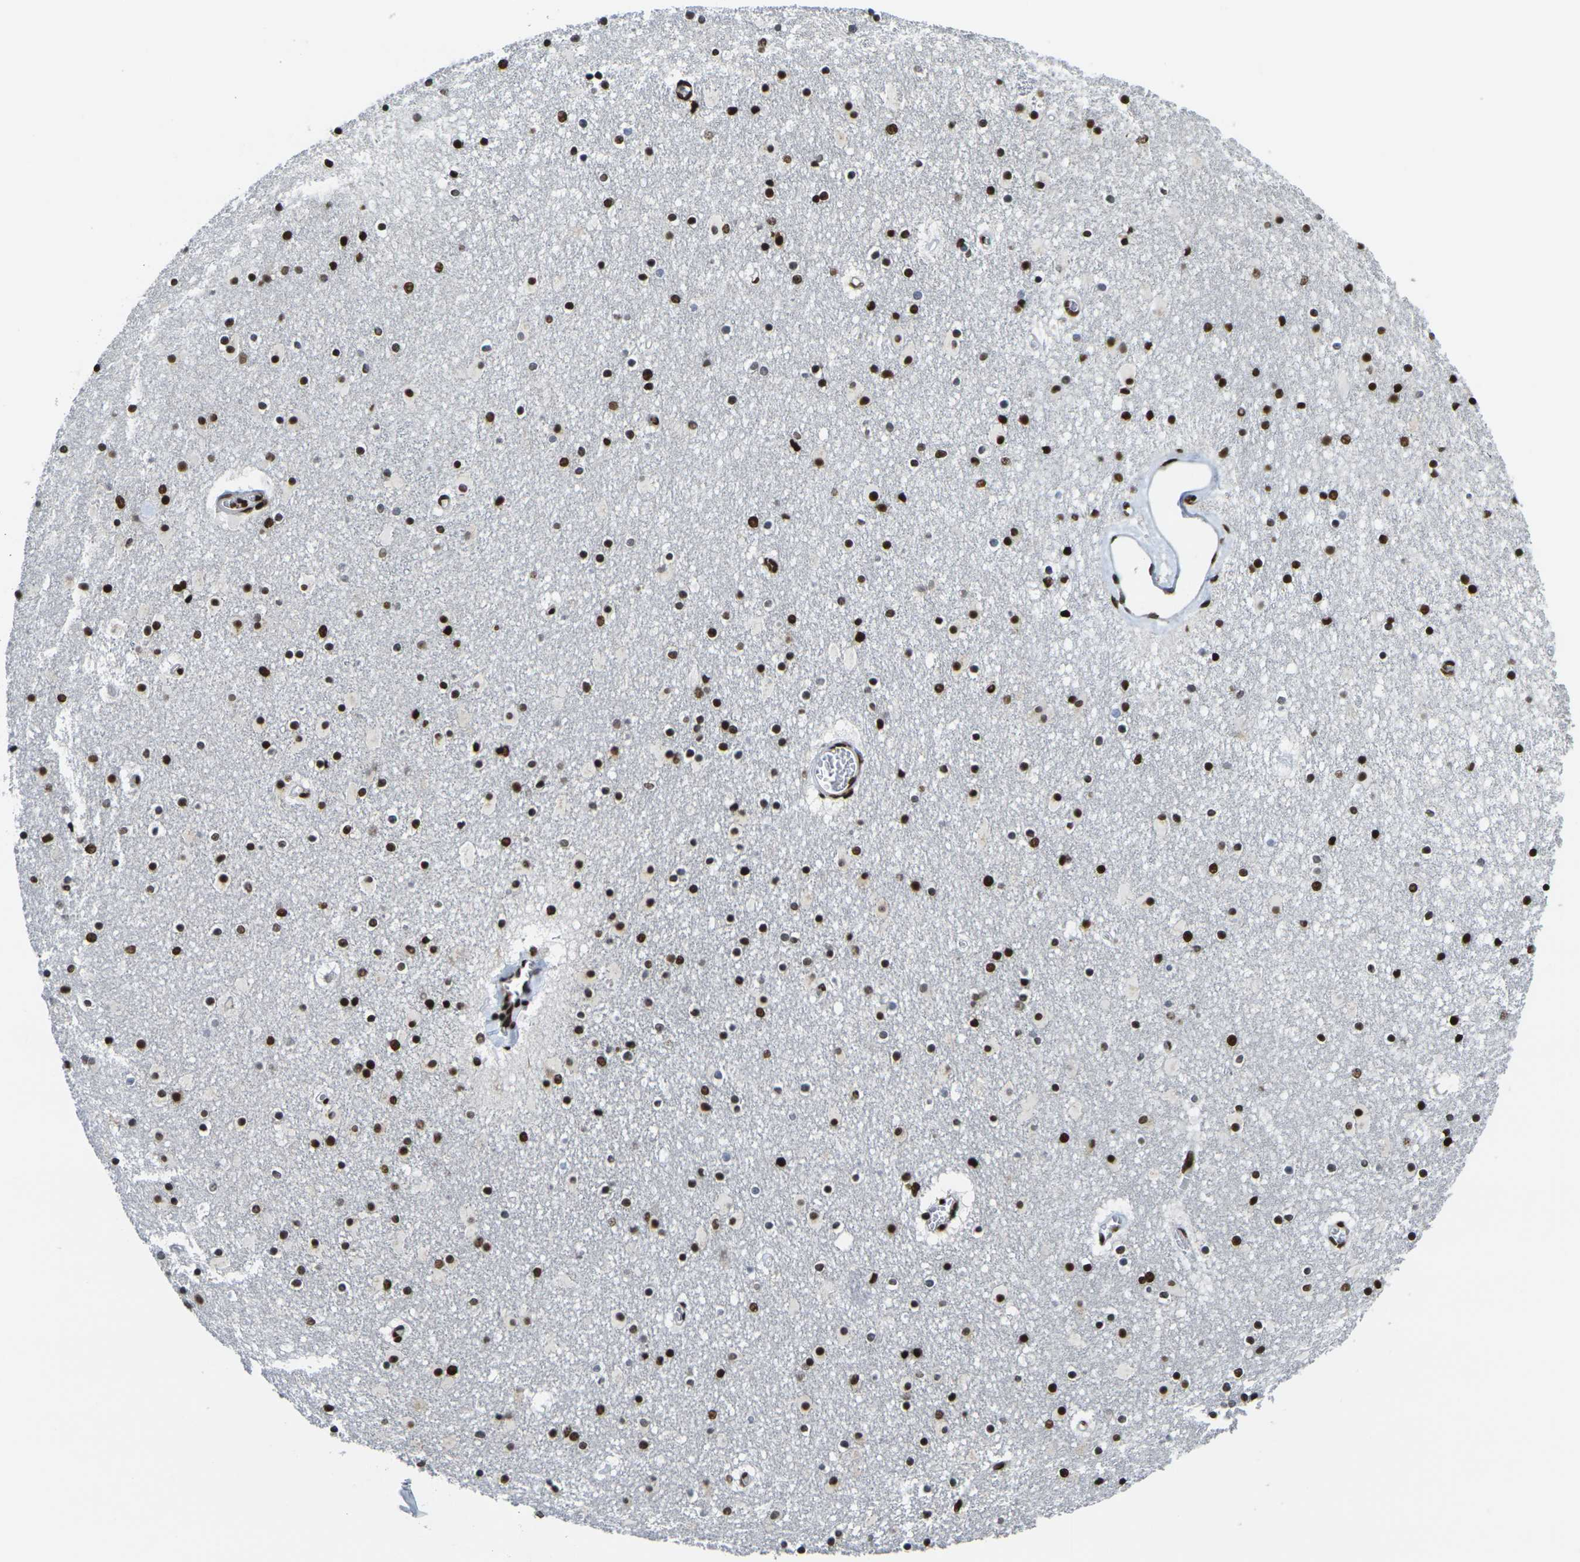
{"staining": {"intensity": "strong", "quantity": ">75%", "location": "nuclear"}, "tissue": "caudate", "cell_type": "Glial cells", "image_type": "normal", "snomed": [{"axis": "morphology", "description": "Normal tissue, NOS"}, {"axis": "topography", "description": "Lateral ventricle wall"}], "caption": "Brown immunohistochemical staining in normal caudate displays strong nuclear staining in about >75% of glial cells. Using DAB (brown) and hematoxylin (blue) stains, captured at high magnification using brightfield microscopy.", "gene": "H1", "patient": {"sex": "male", "age": 45}}